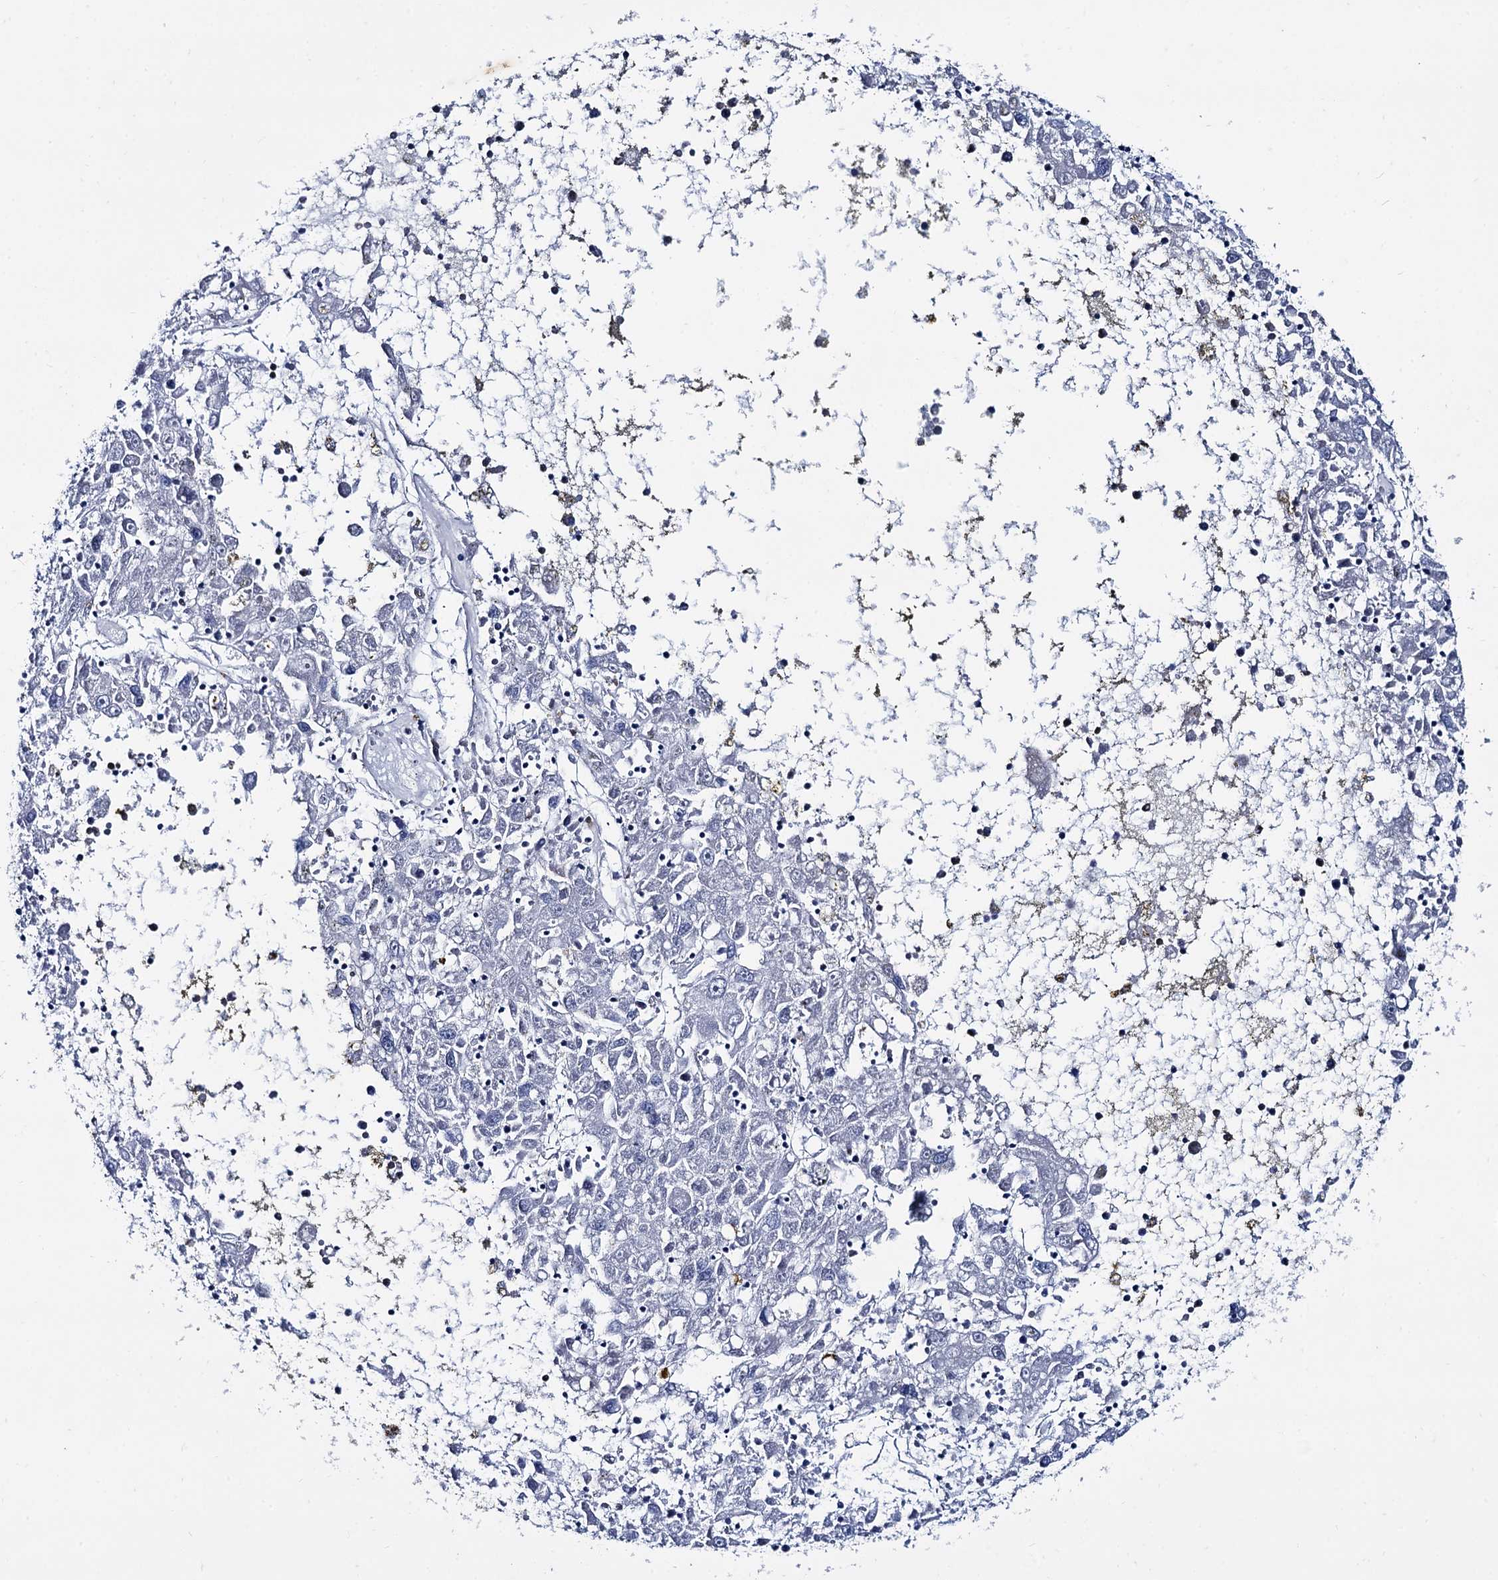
{"staining": {"intensity": "negative", "quantity": "none", "location": "none"}, "tissue": "liver cancer", "cell_type": "Tumor cells", "image_type": "cancer", "snomed": [{"axis": "morphology", "description": "Carcinoma, Hepatocellular, NOS"}, {"axis": "topography", "description": "Liver"}], "caption": "Immunohistochemistry photomicrograph of liver cancer (hepatocellular carcinoma) stained for a protein (brown), which shows no staining in tumor cells.", "gene": "TMEM72", "patient": {"sex": "male", "age": 49}}